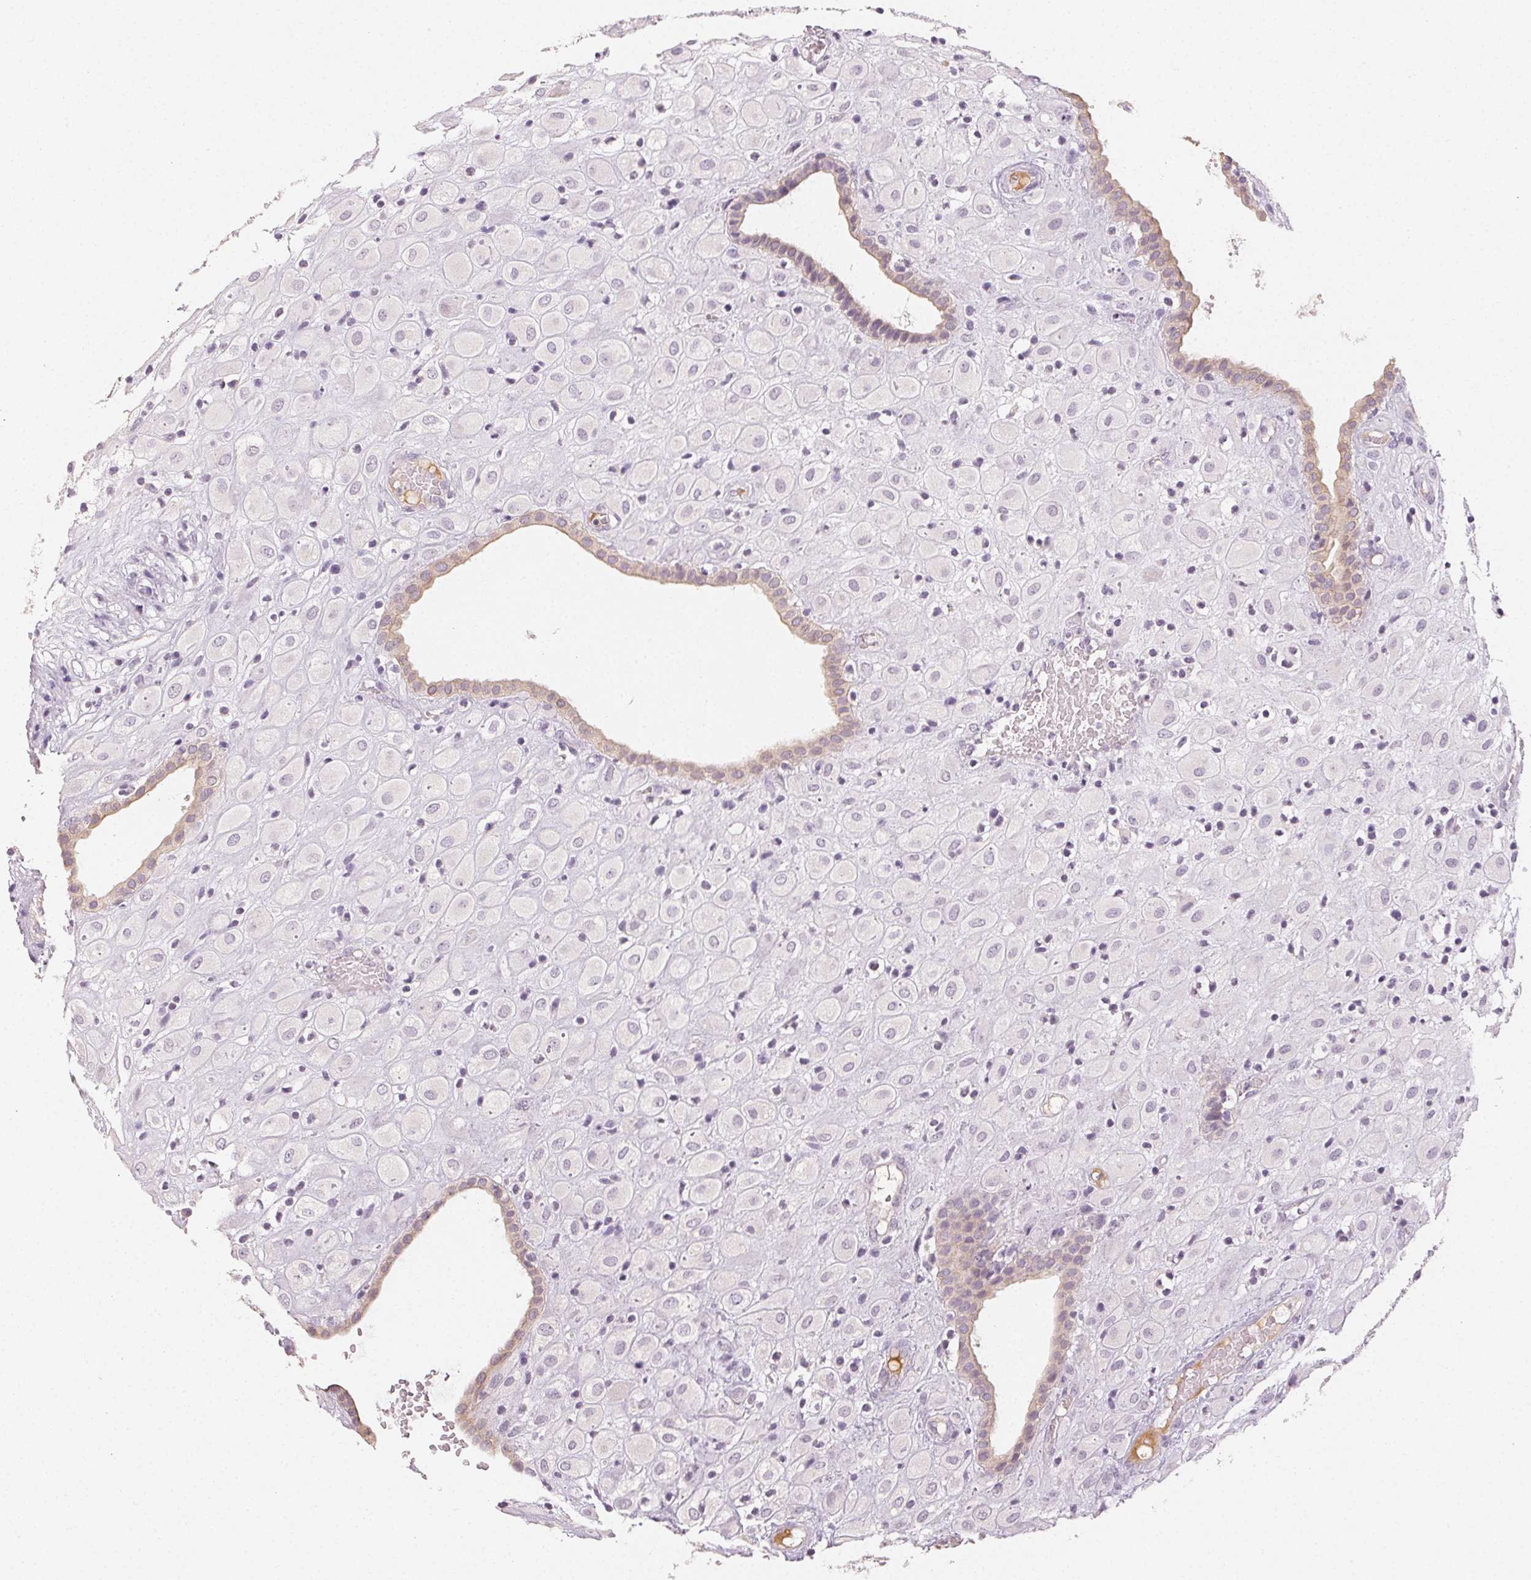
{"staining": {"intensity": "negative", "quantity": "none", "location": "none"}, "tissue": "placenta", "cell_type": "Decidual cells", "image_type": "normal", "snomed": [{"axis": "morphology", "description": "Normal tissue, NOS"}, {"axis": "topography", "description": "Placenta"}], "caption": "Image shows no protein expression in decidual cells of benign placenta.", "gene": "LVRN", "patient": {"sex": "female", "age": 24}}